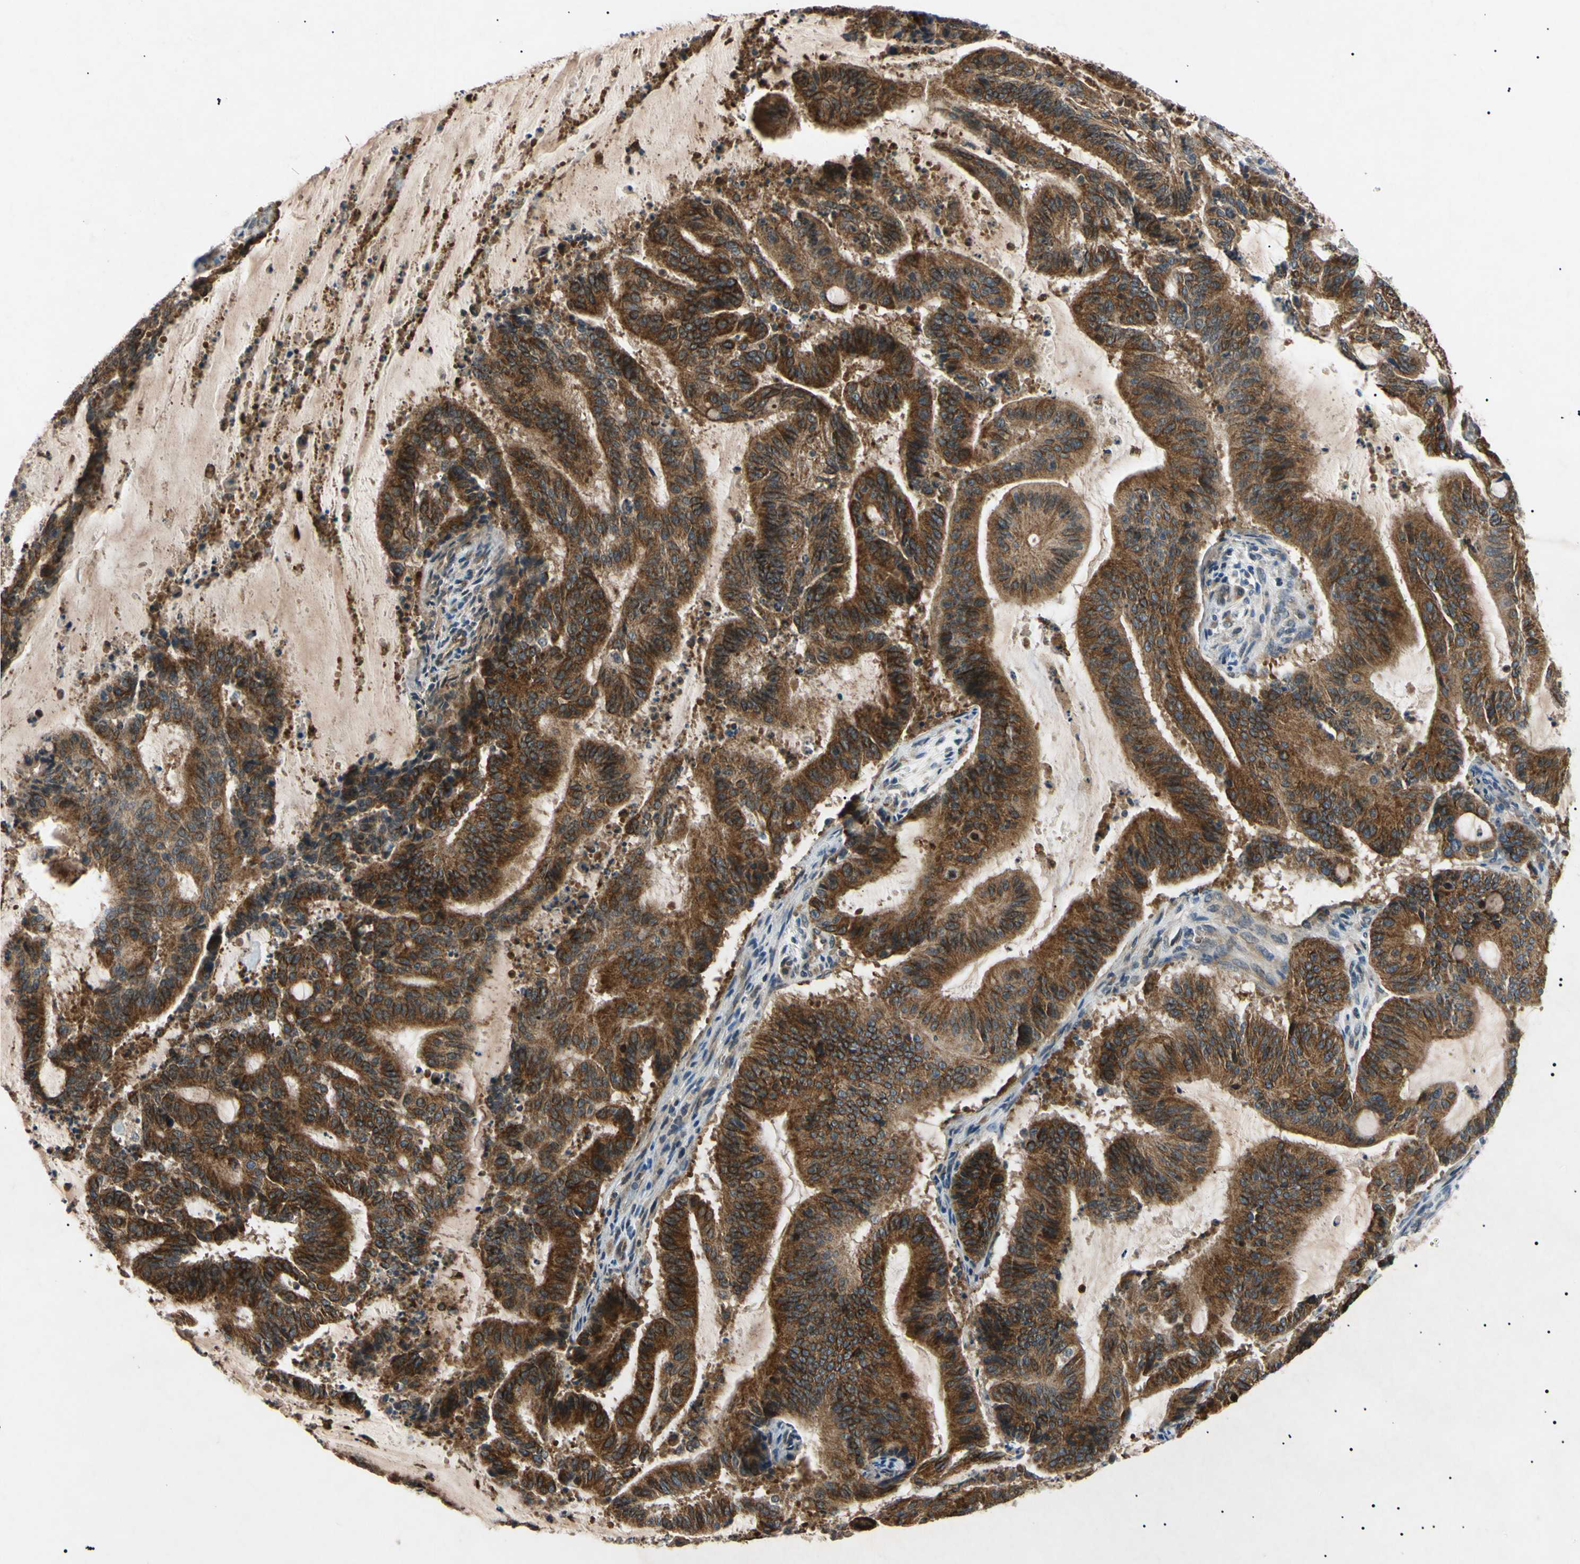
{"staining": {"intensity": "moderate", "quantity": ">75%", "location": "cytoplasmic/membranous,nuclear"}, "tissue": "liver cancer", "cell_type": "Tumor cells", "image_type": "cancer", "snomed": [{"axis": "morphology", "description": "Cholangiocarcinoma"}, {"axis": "topography", "description": "Liver"}], "caption": "Cholangiocarcinoma (liver) stained for a protein (brown) shows moderate cytoplasmic/membranous and nuclear positive positivity in approximately >75% of tumor cells.", "gene": "TUBB4A", "patient": {"sex": "female", "age": 73}}